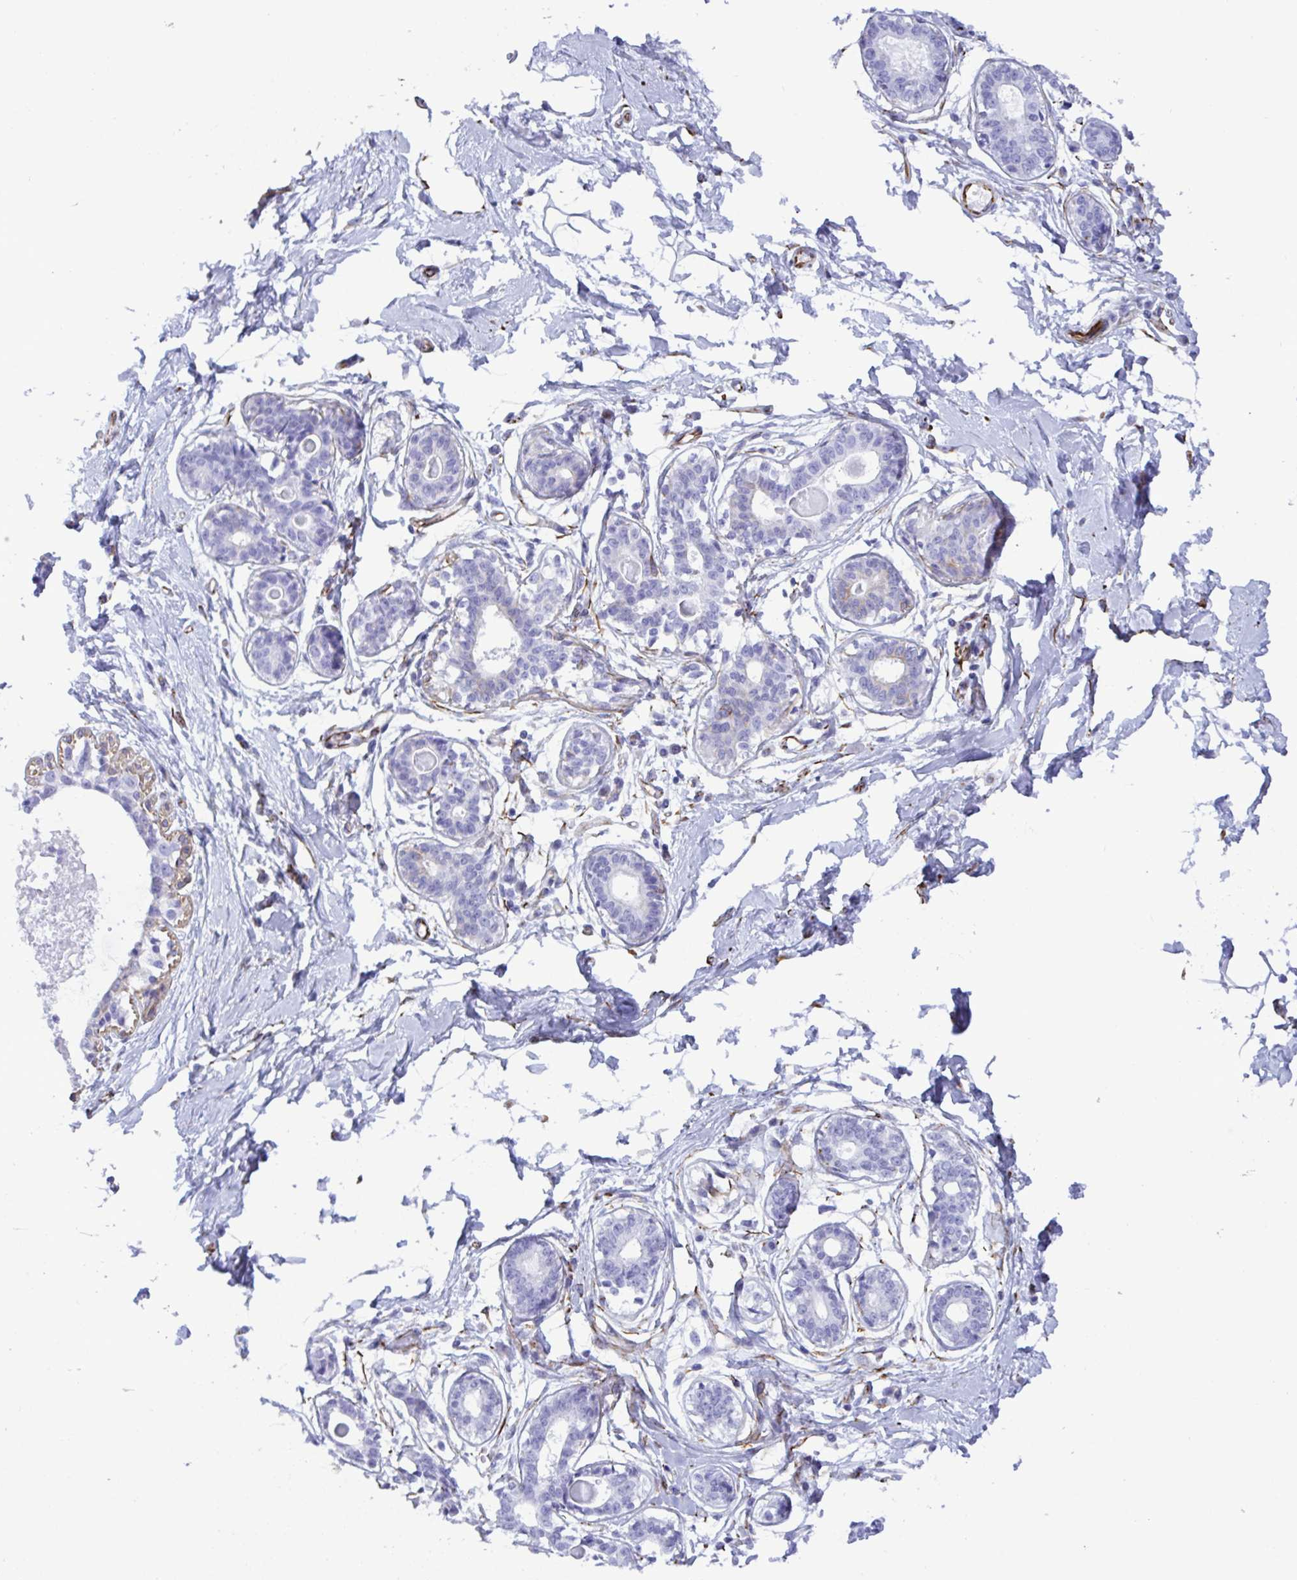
{"staining": {"intensity": "negative", "quantity": "none", "location": "none"}, "tissue": "breast", "cell_type": "Adipocytes", "image_type": "normal", "snomed": [{"axis": "morphology", "description": "Normal tissue, NOS"}, {"axis": "topography", "description": "Breast"}], "caption": "IHC photomicrograph of unremarkable breast: human breast stained with DAB (3,3'-diaminobenzidine) shows no significant protein expression in adipocytes.", "gene": "SMAD5", "patient": {"sex": "female", "age": 45}}